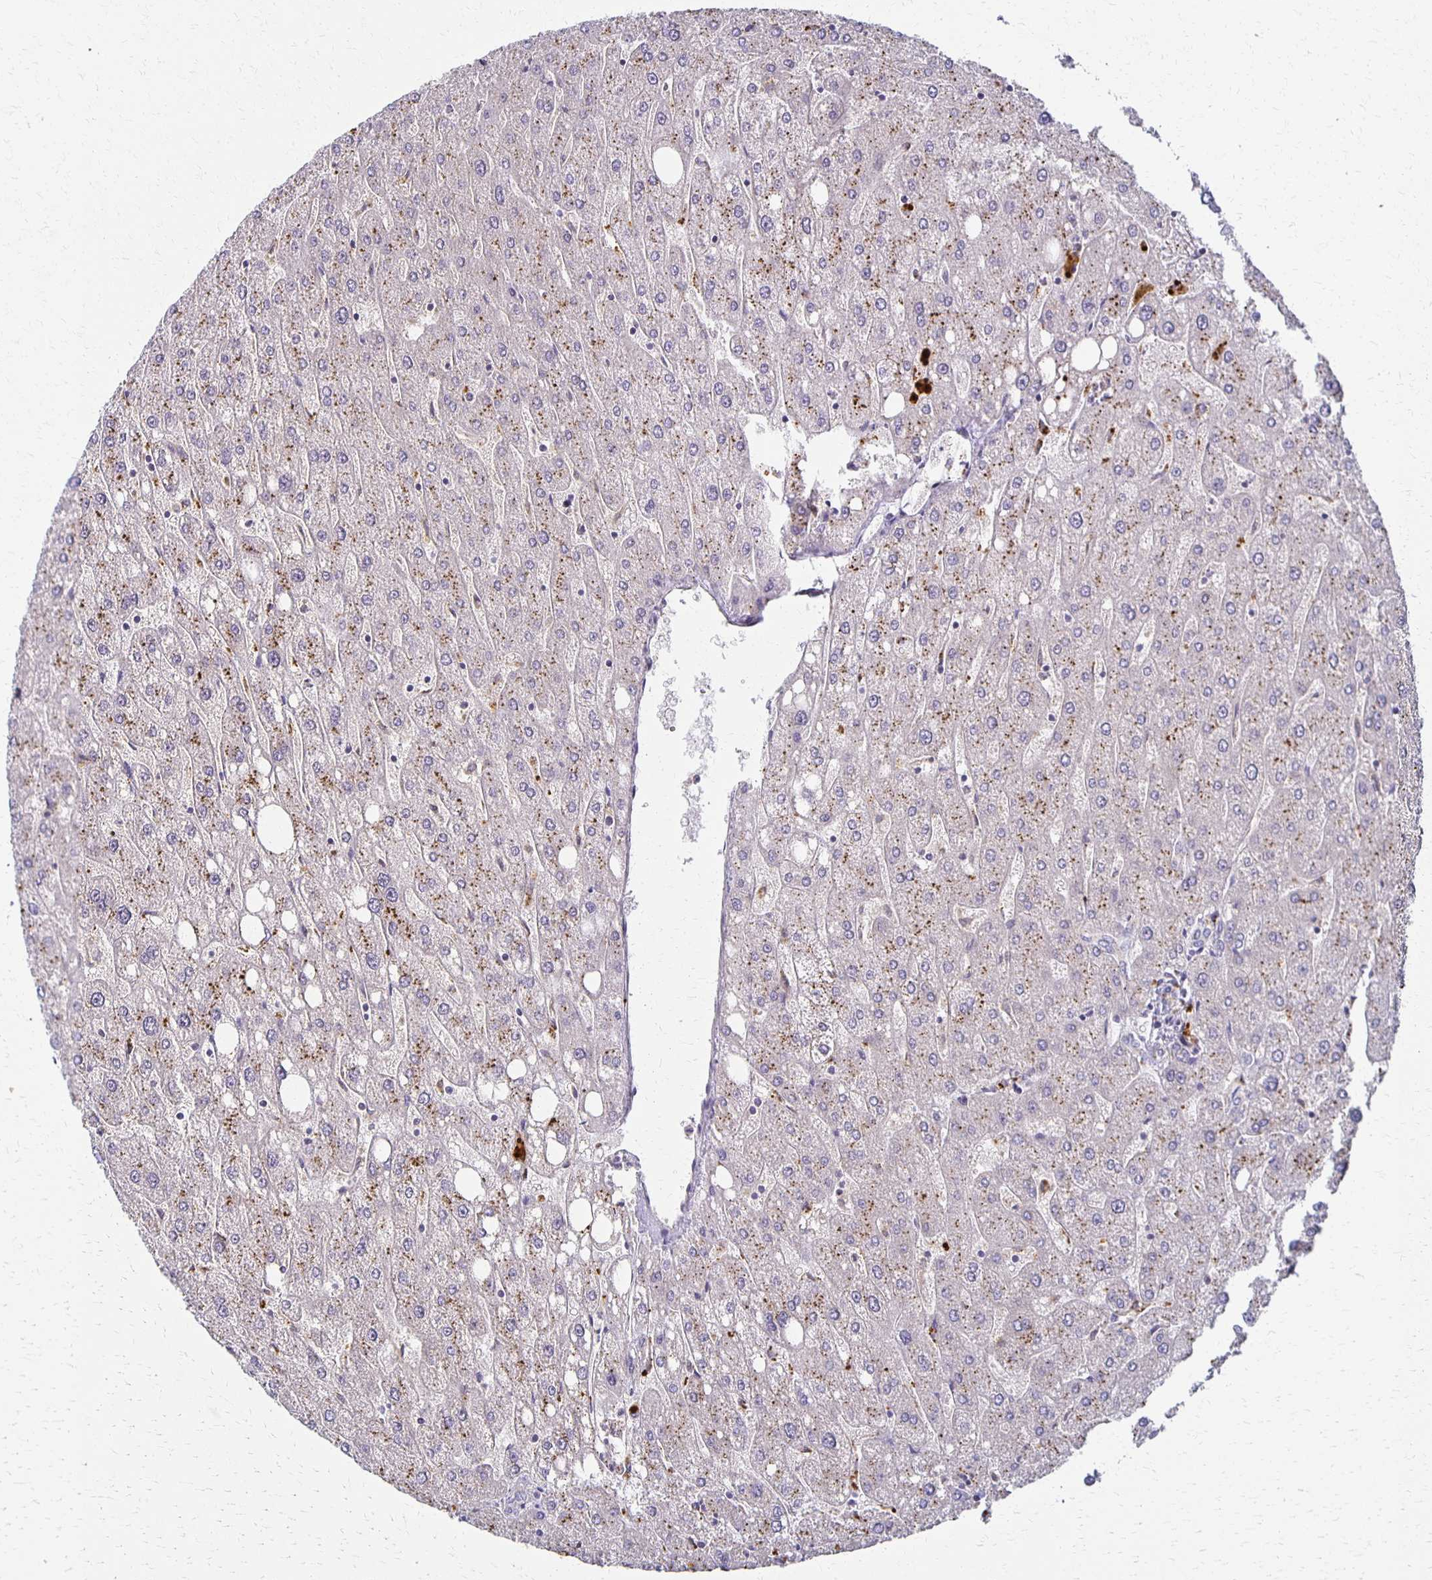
{"staining": {"intensity": "negative", "quantity": "none", "location": "none"}, "tissue": "liver", "cell_type": "Cholangiocytes", "image_type": "normal", "snomed": [{"axis": "morphology", "description": "Normal tissue, NOS"}, {"axis": "topography", "description": "Liver"}], "caption": "Cholangiocytes show no significant staining in unremarkable liver. (DAB (3,3'-diaminobenzidine) IHC, high magnification).", "gene": "GPX4", "patient": {"sex": "male", "age": 67}}